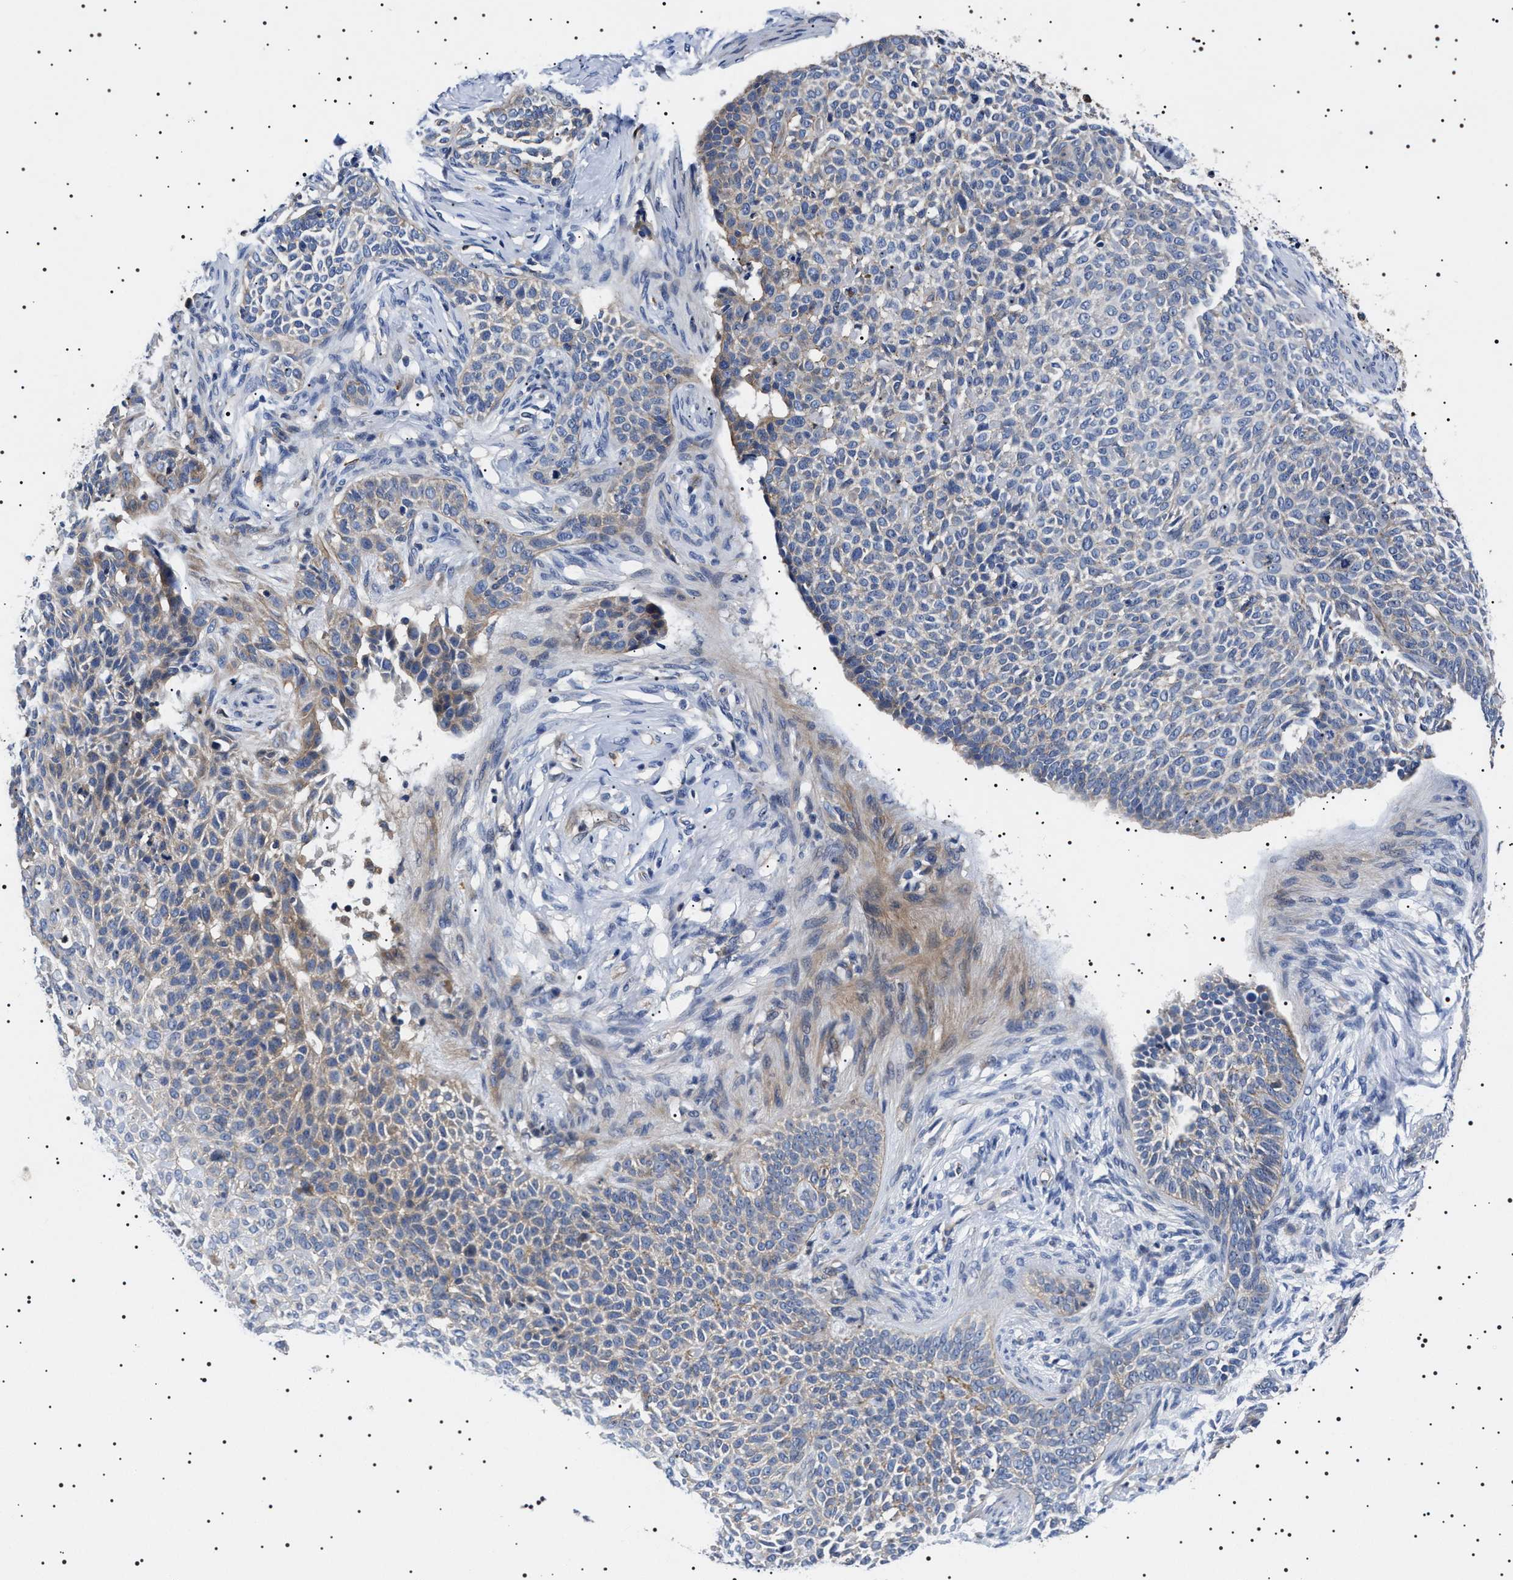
{"staining": {"intensity": "negative", "quantity": "none", "location": "none"}, "tissue": "skin cancer", "cell_type": "Tumor cells", "image_type": "cancer", "snomed": [{"axis": "morphology", "description": "Normal tissue, NOS"}, {"axis": "morphology", "description": "Basal cell carcinoma"}, {"axis": "topography", "description": "Skin"}], "caption": "Immunohistochemistry (IHC) image of neoplastic tissue: basal cell carcinoma (skin) stained with DAB displays no significant protein expression in tumor cells.", "gene": "SLC4A7", "patient": {"sex": "male", "age": 87}}